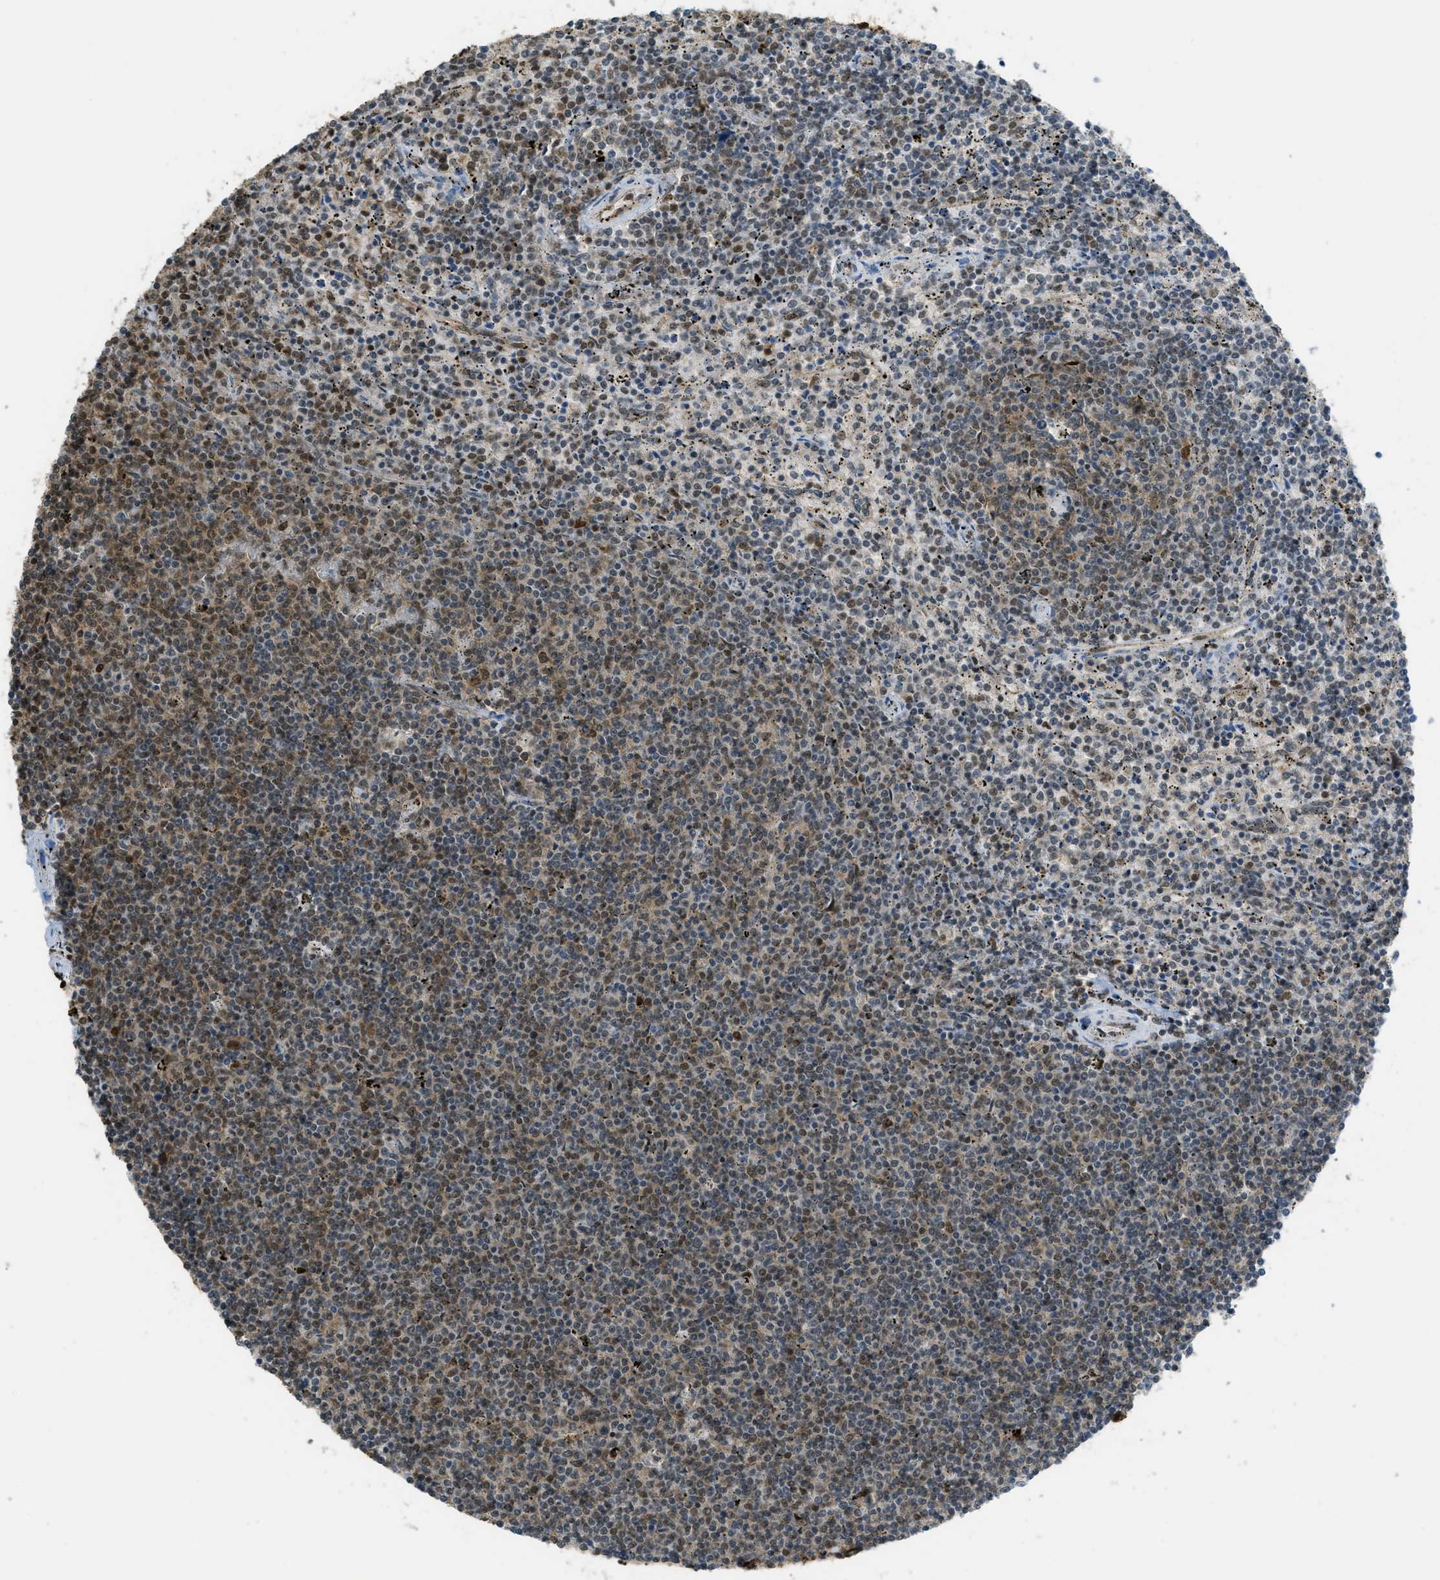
{"staining": {"intensity": "moderate", "quantity": "<25%", "location": "cytoplasmic/membranous,nuclear"}, "tissue": "lymphoma", "cell_type": "Tumor cells", "image_type": "cancer", "snomed": [{"axis": "morphology", "description": "Malignant lymphoma, non-Hodgkin's type, Low grade"}, {"axis": "topography", "description": "Spleen"}], "caption": "Lymphoma stained for a protein (brown) demonstrates moderate cytoplasmic/membranous and nuclear positive expression in about <25% of tumor cells.", "gene": "TNPO1", "patient": {"sex": "female", "age": 50}}